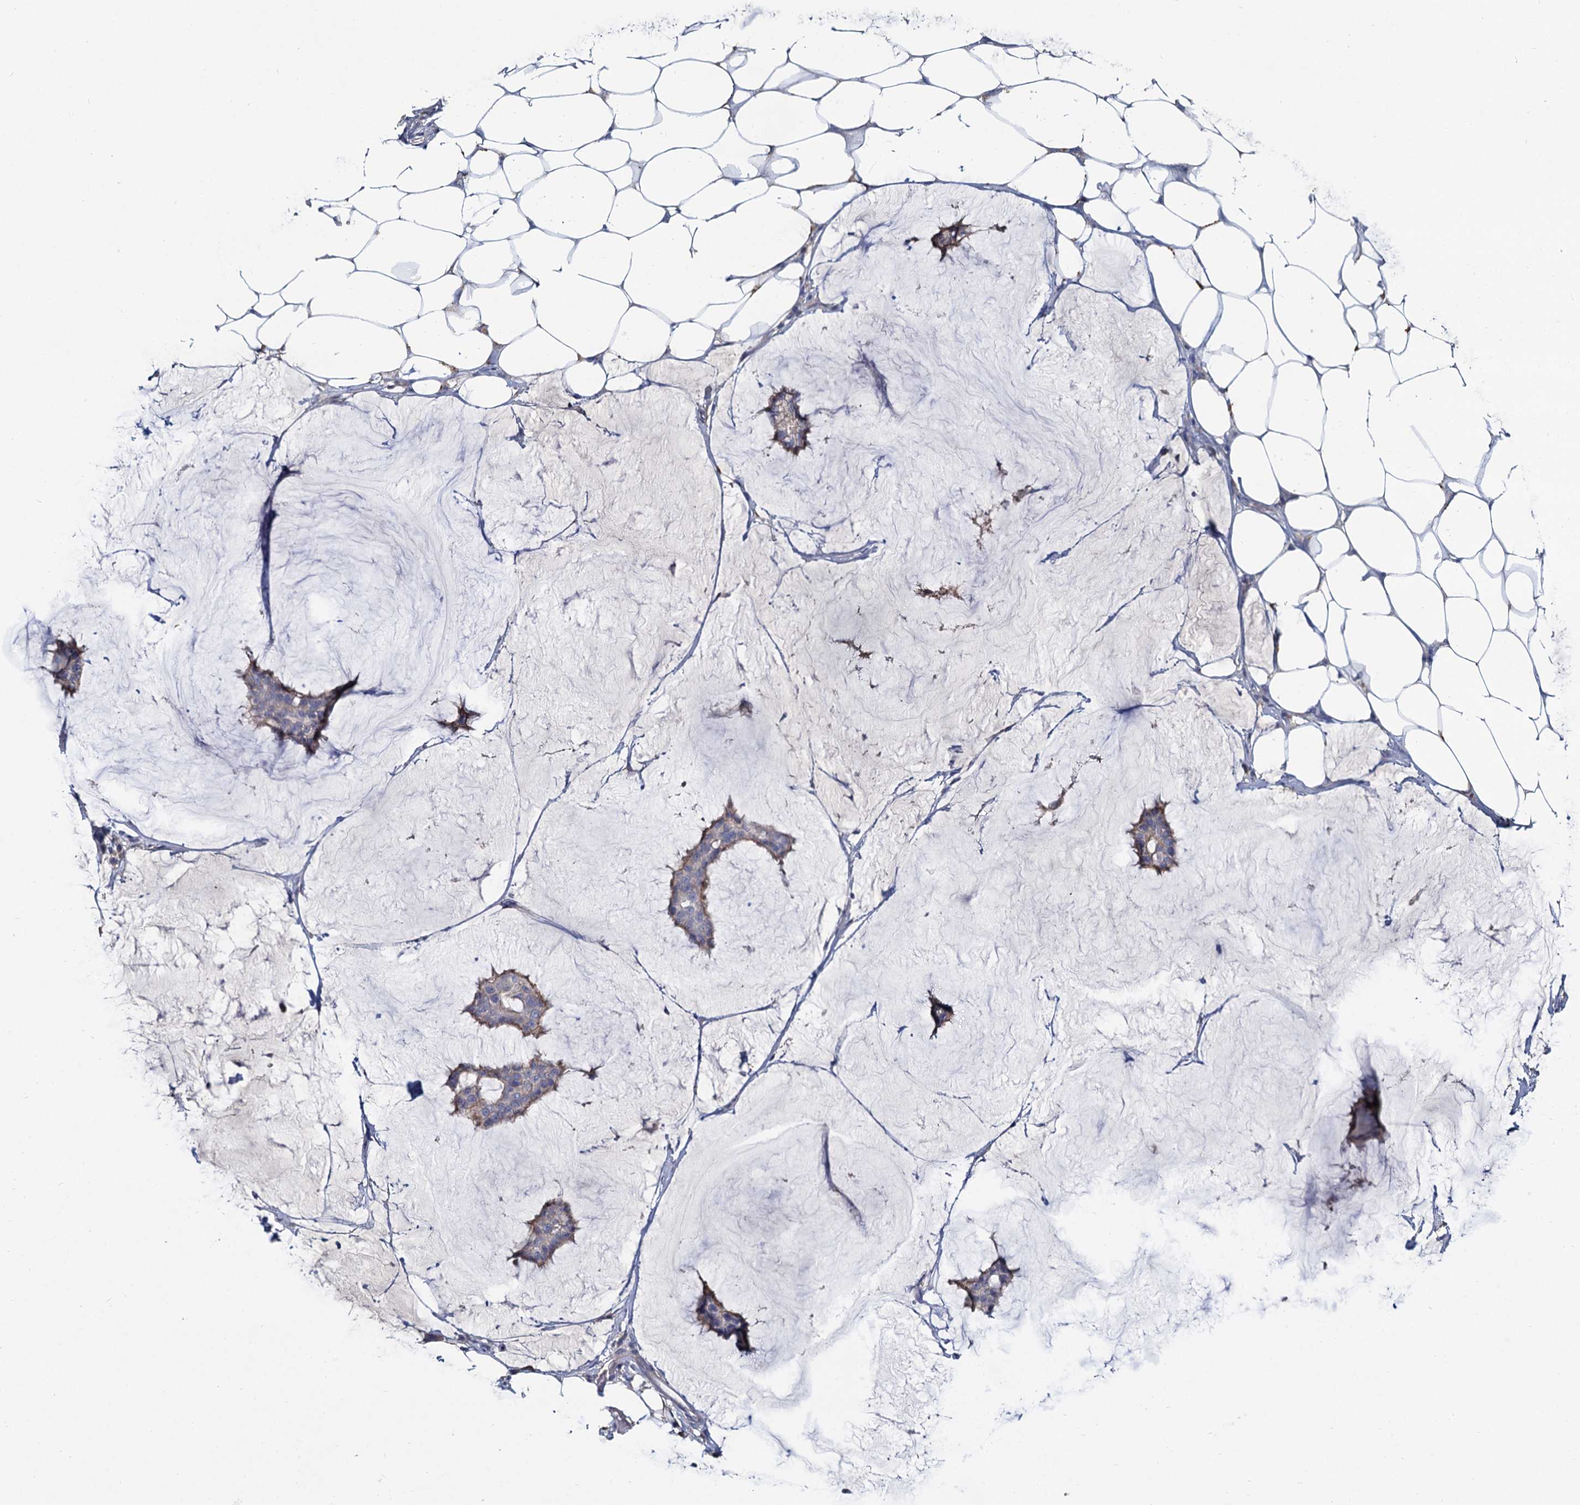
{"staining": {"intensity": "weak", "quantity": "<25%", "location": "cytoplasmic/membranous"}, "tissue": "breast cancer", "cell_type": "Tumor cells", "image_type": "cancer", "snomed": [{"axis": "morphology", "description": "Duct carcinoma"}, {"axis": "topography", "description": "Breast"}], "caption": "A high-resolution micrograph shows IHC staining of breast cancer (infiltrating ductal carcinoma), which demonstrates no significant staining in tumor cells.", "gene": "ACSM3", "patient": {"sex": "female", "age": 93}}